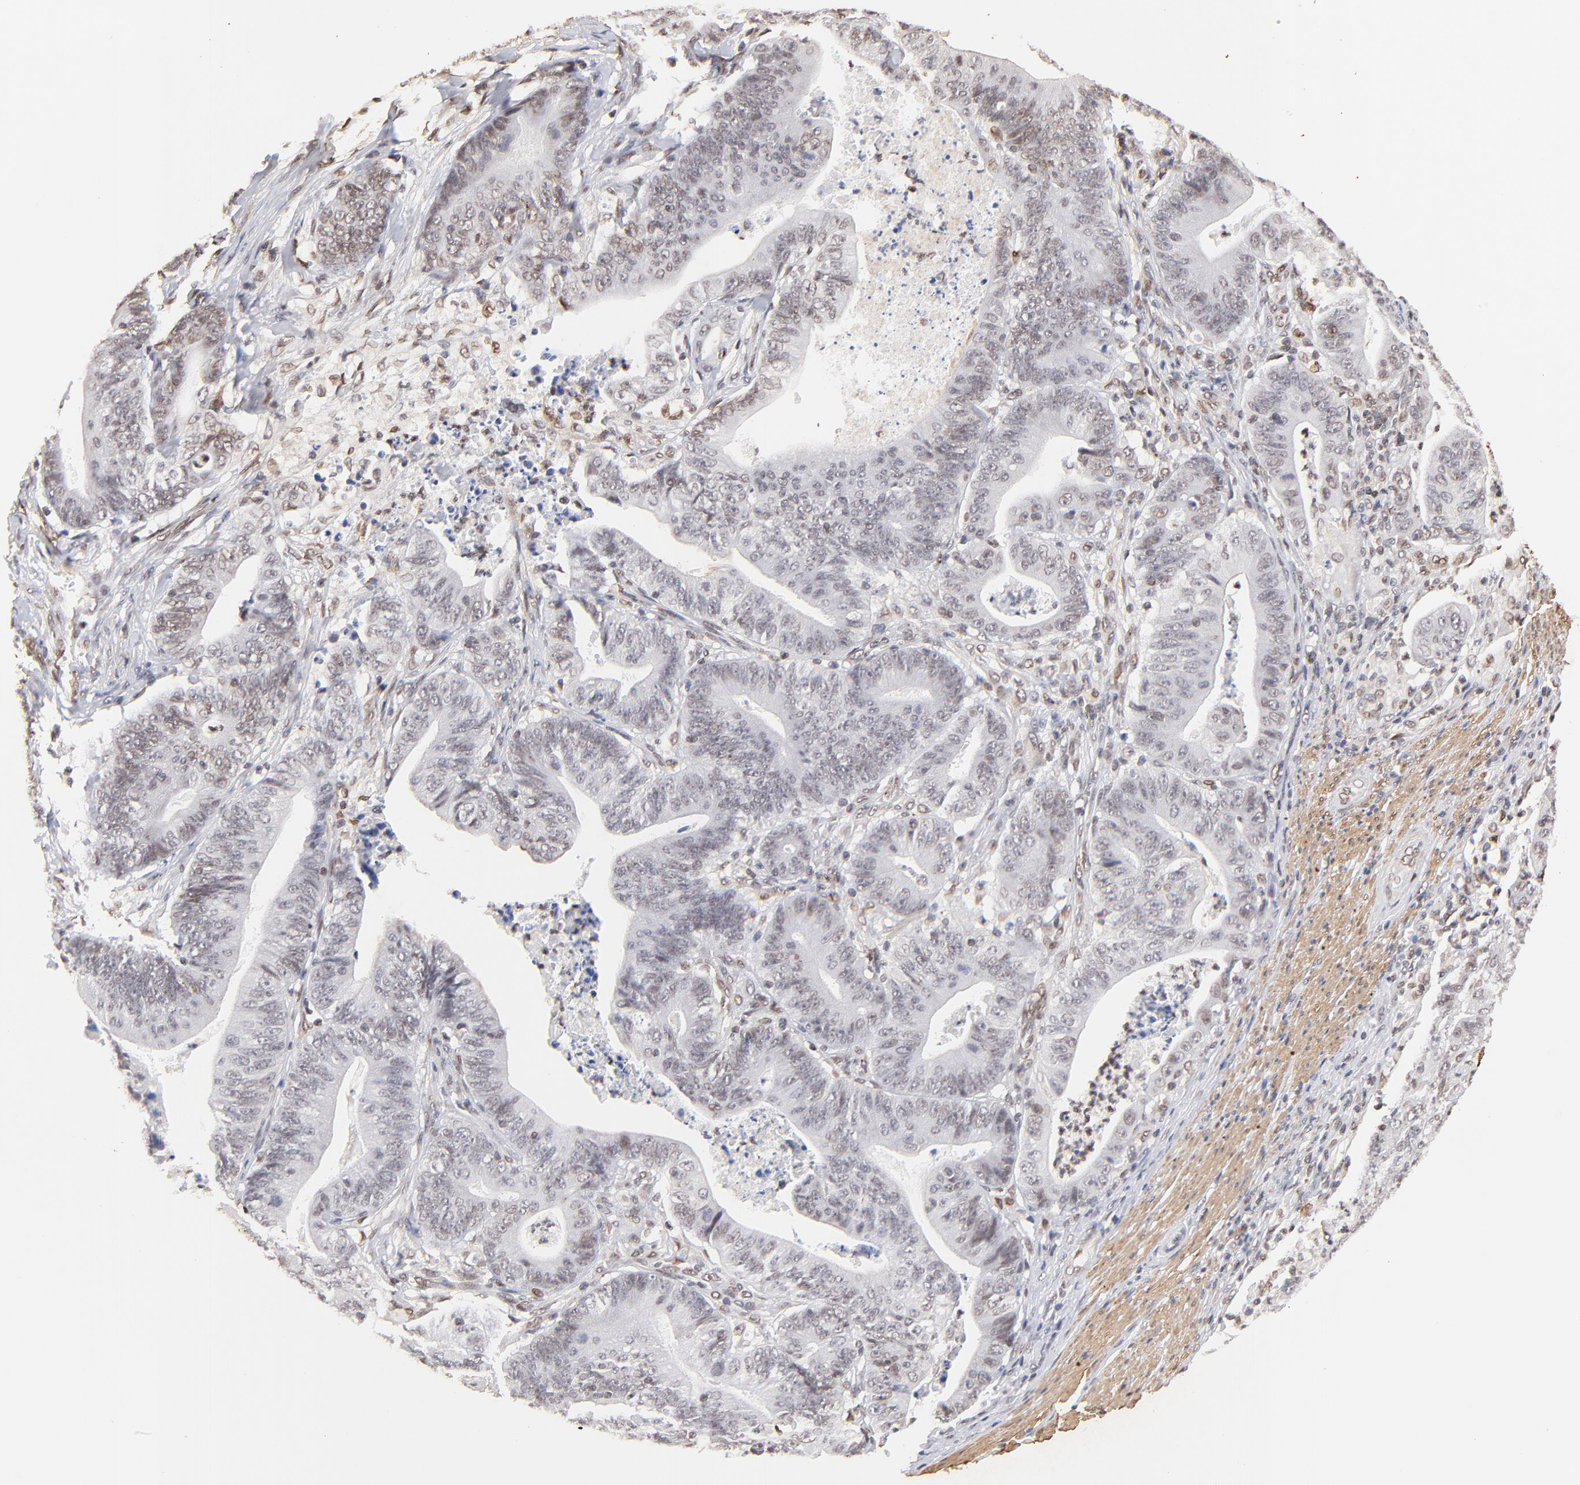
{"staining": {"intensity": "weak", "quantity": "25%-75%", "location": "cytoplasmic/membranous,nuclear"}, "tissue": "stomach cancer", "cell_type": "Tumor cells", "image_type": "cancer", "snomed": [{"axis": "morphology", "description": "Adenocarcinoma, NOS"}, {"axis": "topography", "description": "Stomach, lower"}], "caption": "Stomach cancer (adenocarcinoma) tissue exhibits weak cytoplasmic/membranous and nuclear expression in approximately 25%-75% of tumor cells The protein of interest is shown in brown color, while the nuclei are stained blue.", "gene": "ZFP92", "patient": {"sex": "female", "age": 86}}